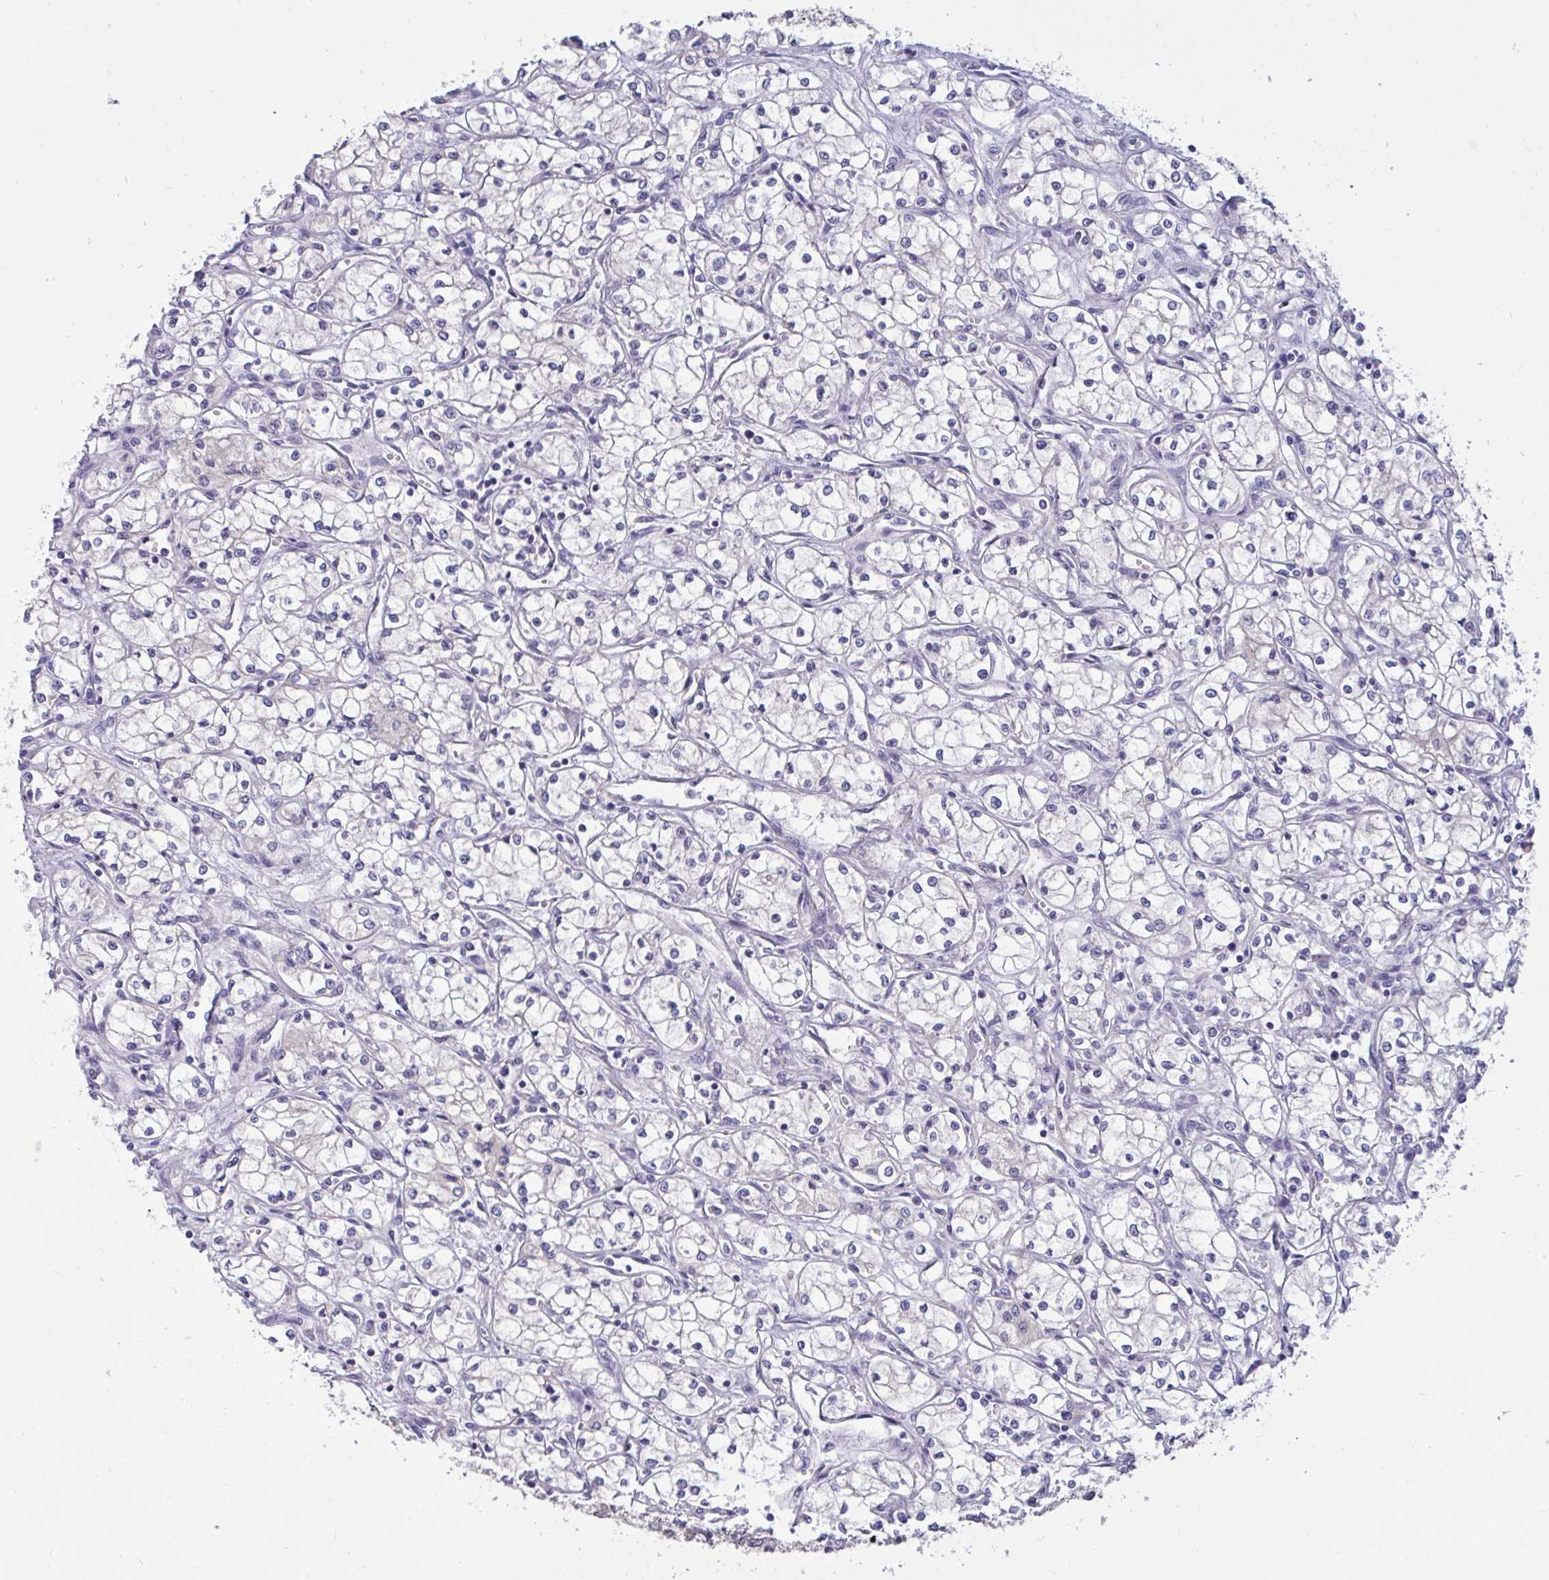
{"staining": {"intensity": "negative", "quantity": "none", "location": "none"}, "tissue": "renal cancer", "cell_type": "Tumor cells", "image_type": "cancer", "snomed": [{"axis": "morphology", "description": "Normal tissue, NOS"}, {"axis": "morphology", "description": "Adenocarcinoma, NOS"}, {"axis": "topography", "description": "Kidney"}], "caption": "Immunohistochemistry (IHC) of adenocarcinoma (renal) displays no staining in tumor cells.", "gene": "C19orf54", "patient": {"sex": "male", "age": 59}}